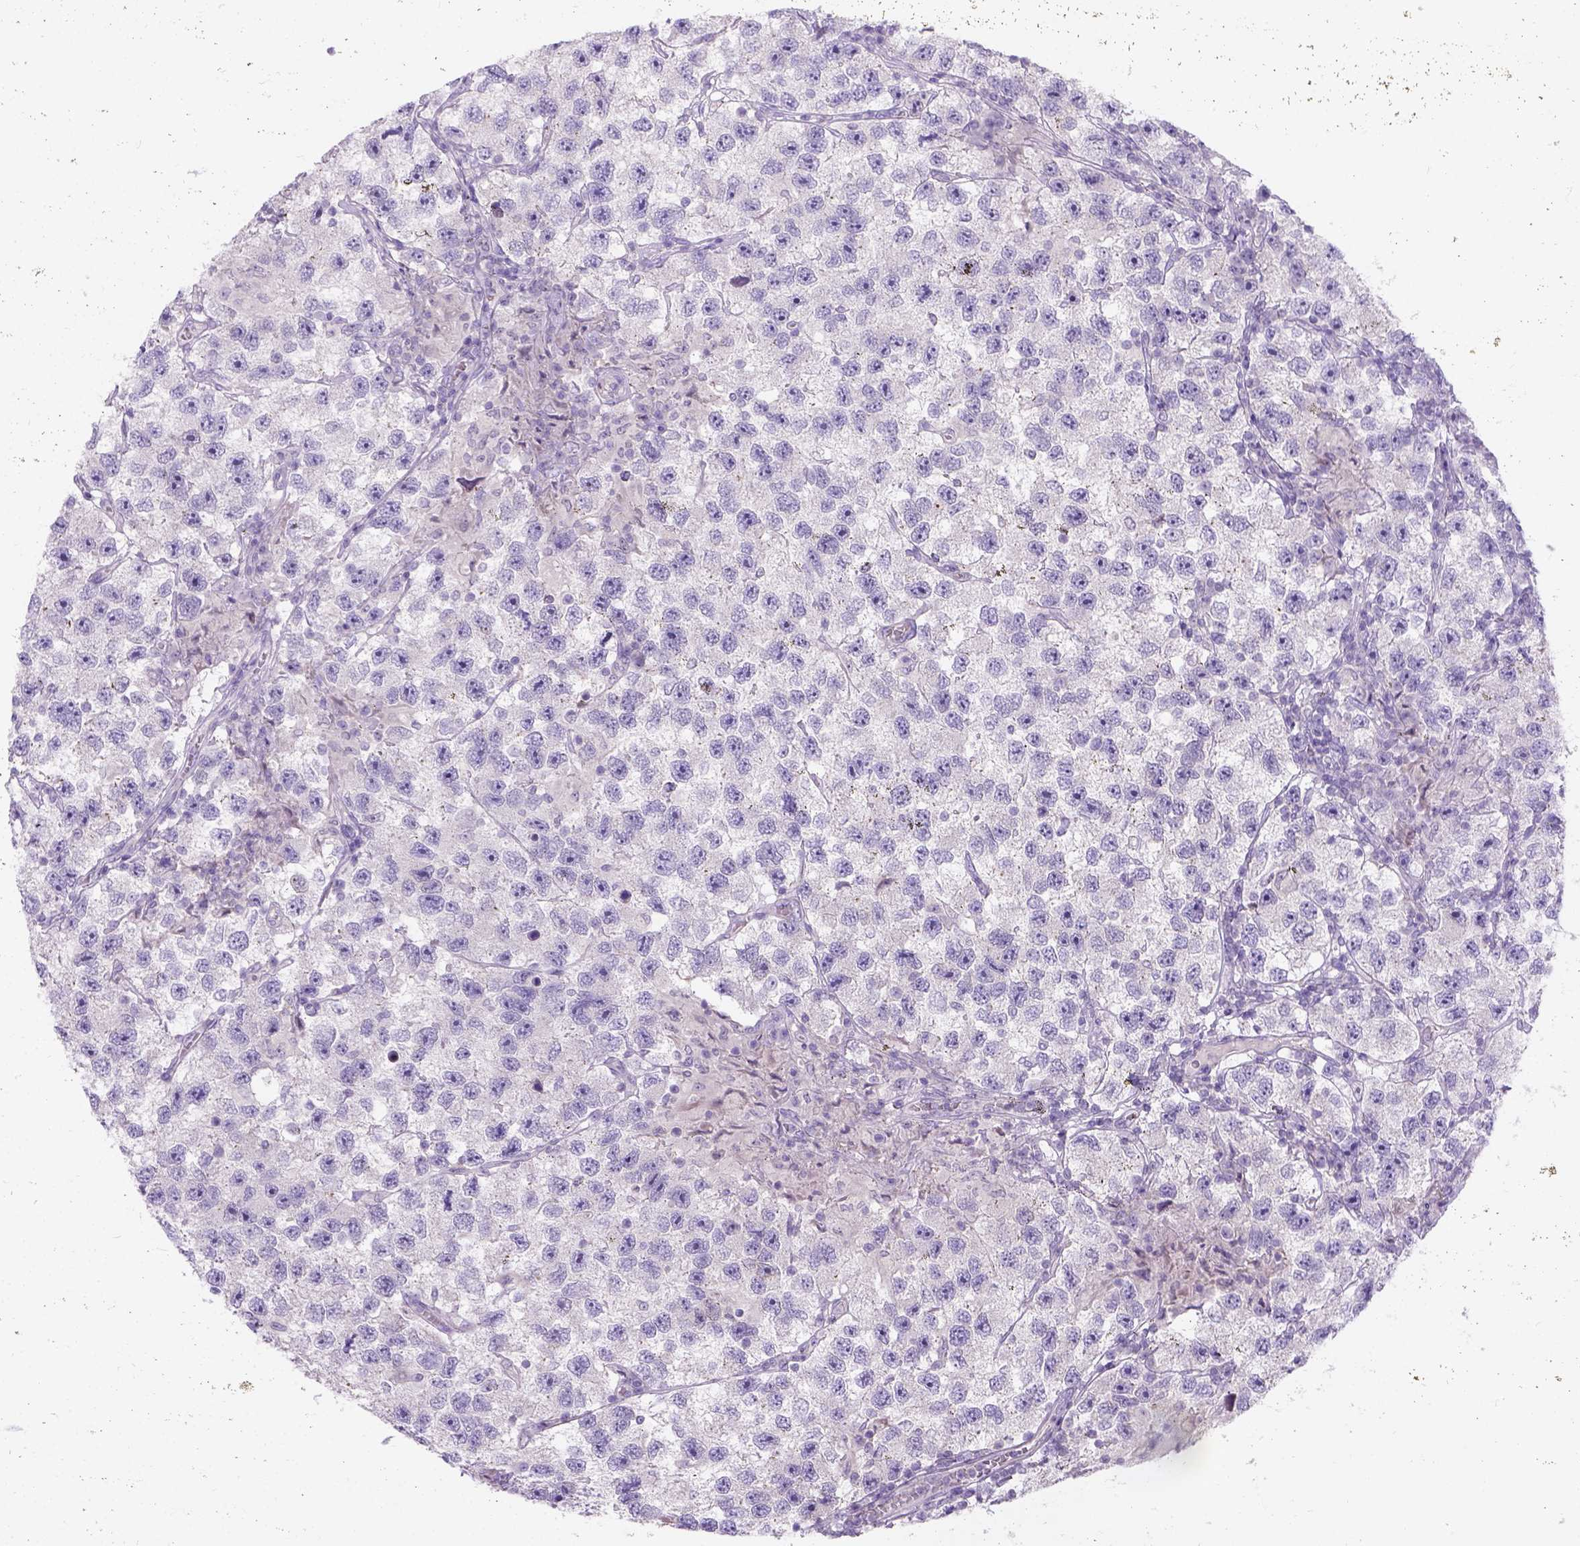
{"staining": {"intensity": "negative", "quantity": "none", "location": "none"}, "tissue": "testis cancer", "cell_type": "Tumor cells", "image_type": "cancer", "snomed": [{"axis": "morphology", "description": "Seminoma, NOS"}, {"axis": "topography", "description": "Testis"}], "caption": "Immunohistochemical staining of human seminoma (testis) exhibits no significant positivity in tumor cells.", "gene": "C20orf144", "patient": {"sex": "male", "age": 26}}